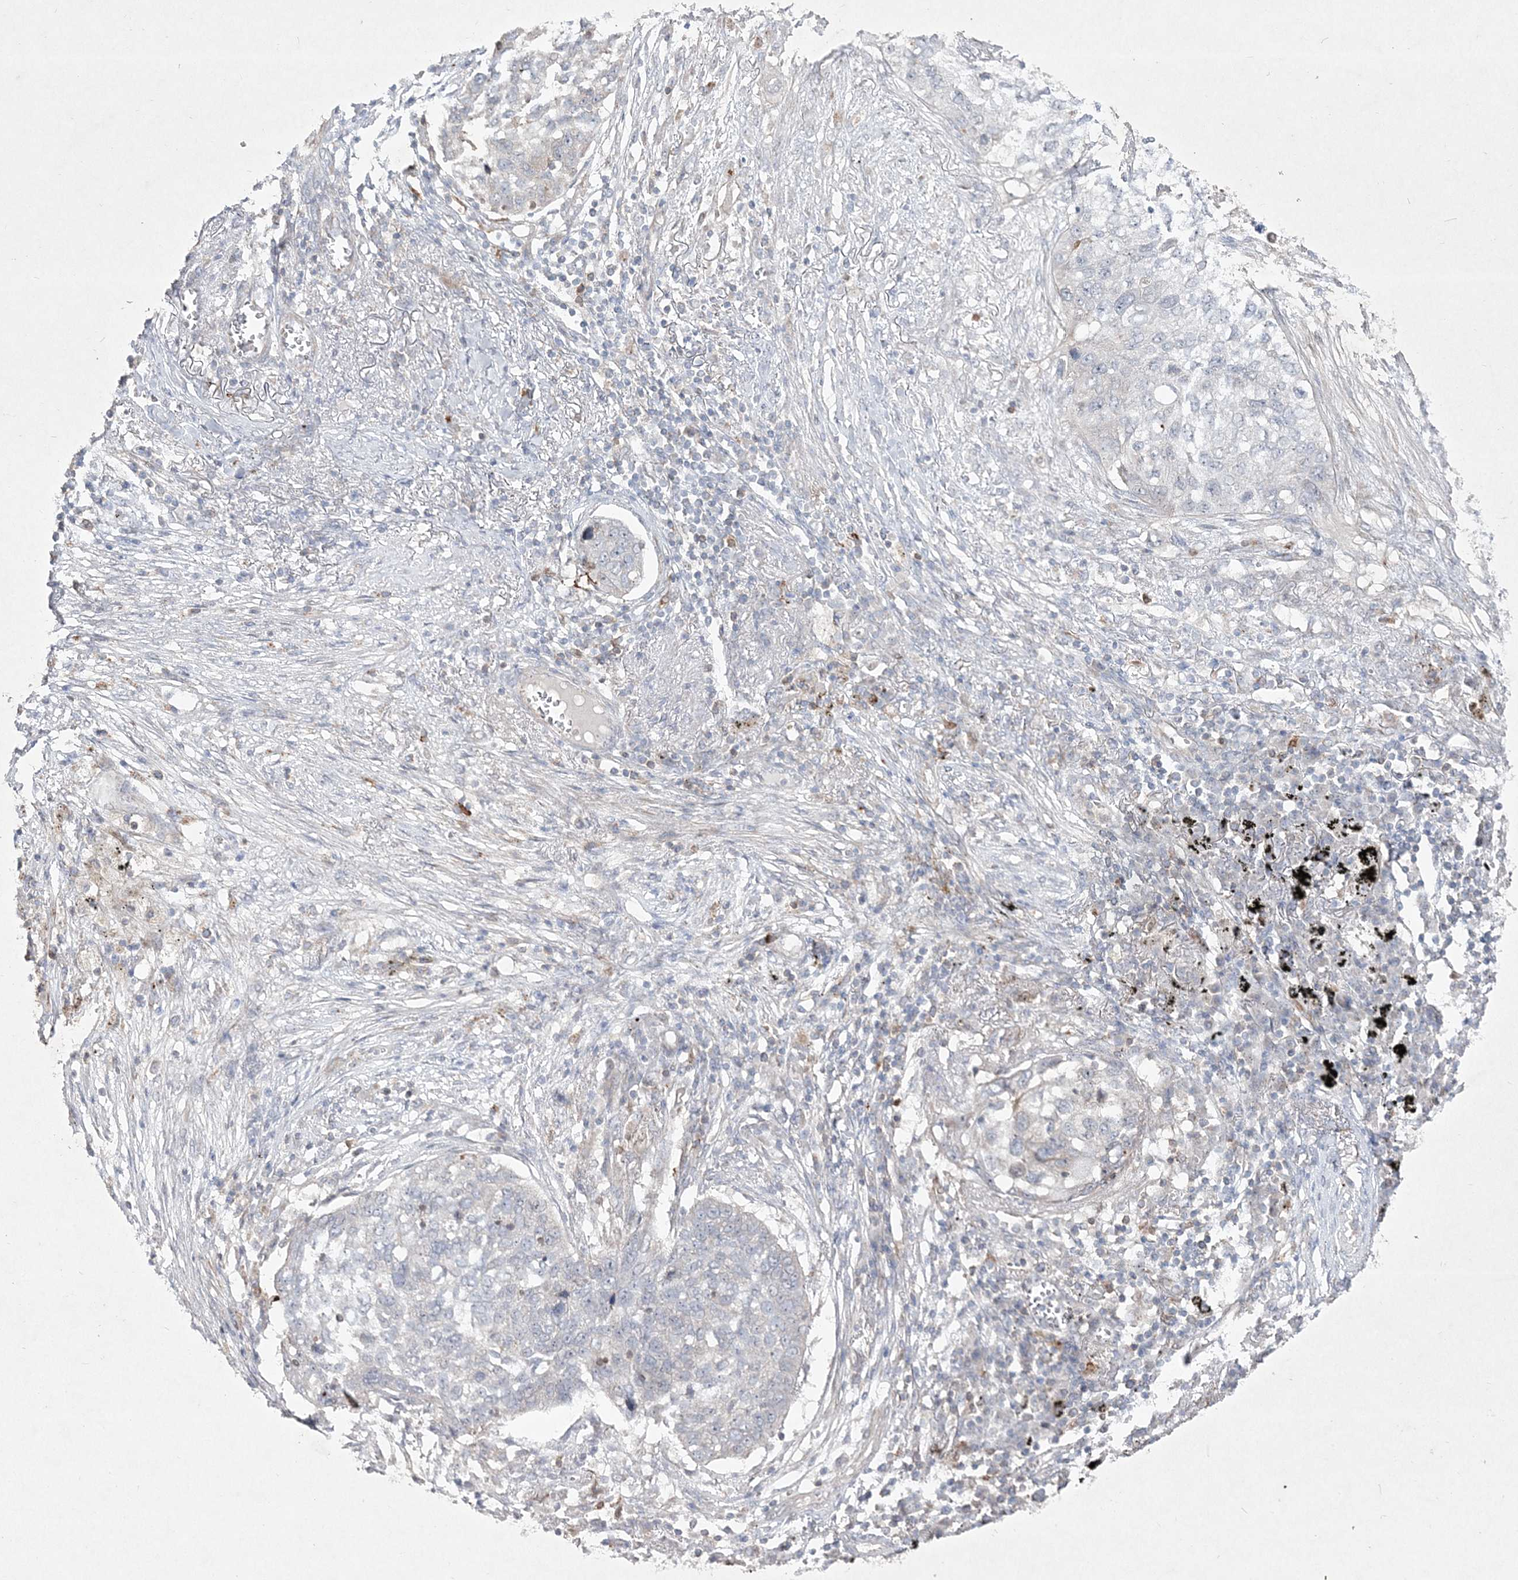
{"staining": {"intensity": "negative", "quantity": "none", "location": "none"}, "tissue": "lung cancer", "cell_type": "Tumor cells", "image_type": "cancer", "snomed": [{"axis": "morphology", "description": "Squamous cell carcinoma, NOS"}, {"axis": "topography", "description": "Lung"}], "caption": "DAB immunohistochemical staining of human lung cancer (squamous cell carcinoma) reveals no significant expression in tumor cells.", "gene": "CLNK", "patient": {"sex": "female", "age": 63}}